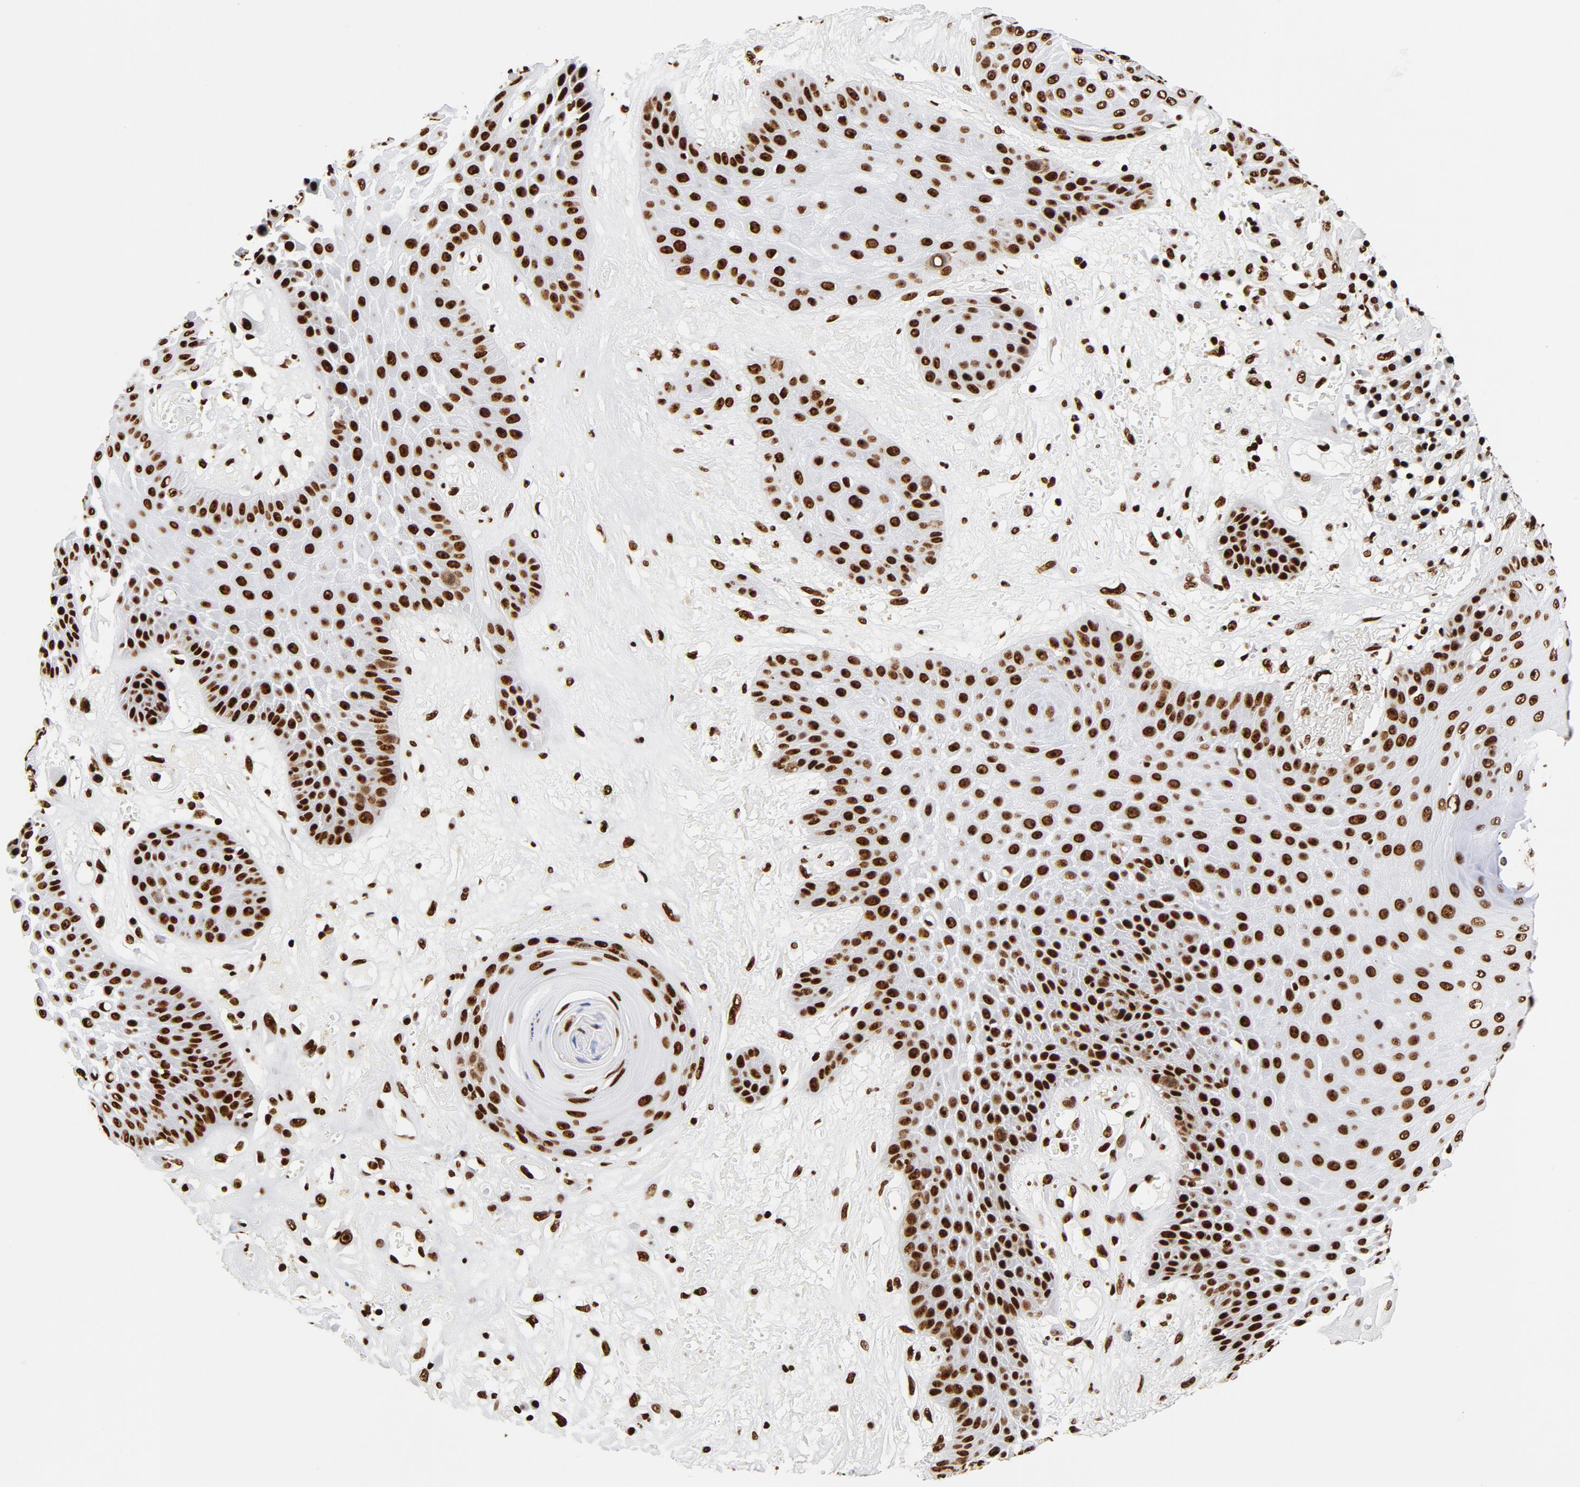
{"staining": {"intensity": "strong", "quantity": ">75%", "location": "nuclear"}, "tissue": "skin cancer", "cell_type": "Tumor cells", "image_type": "cancer", "snomed": [{"axis": "morphology", "description": "Squamous cell carcinoma, NOS"}, {"axis": "topography", "description": "Skin"}], "caption": "Skin cancer (squamous cell carcinoma) stained for a protein shows strong nuclear positivity in tumor cells. The protein of interest is shown in brown color, while the nuclei are stained blue.", "gene": "XRCC6", "patient": {"sex": "male", "age": 65}}